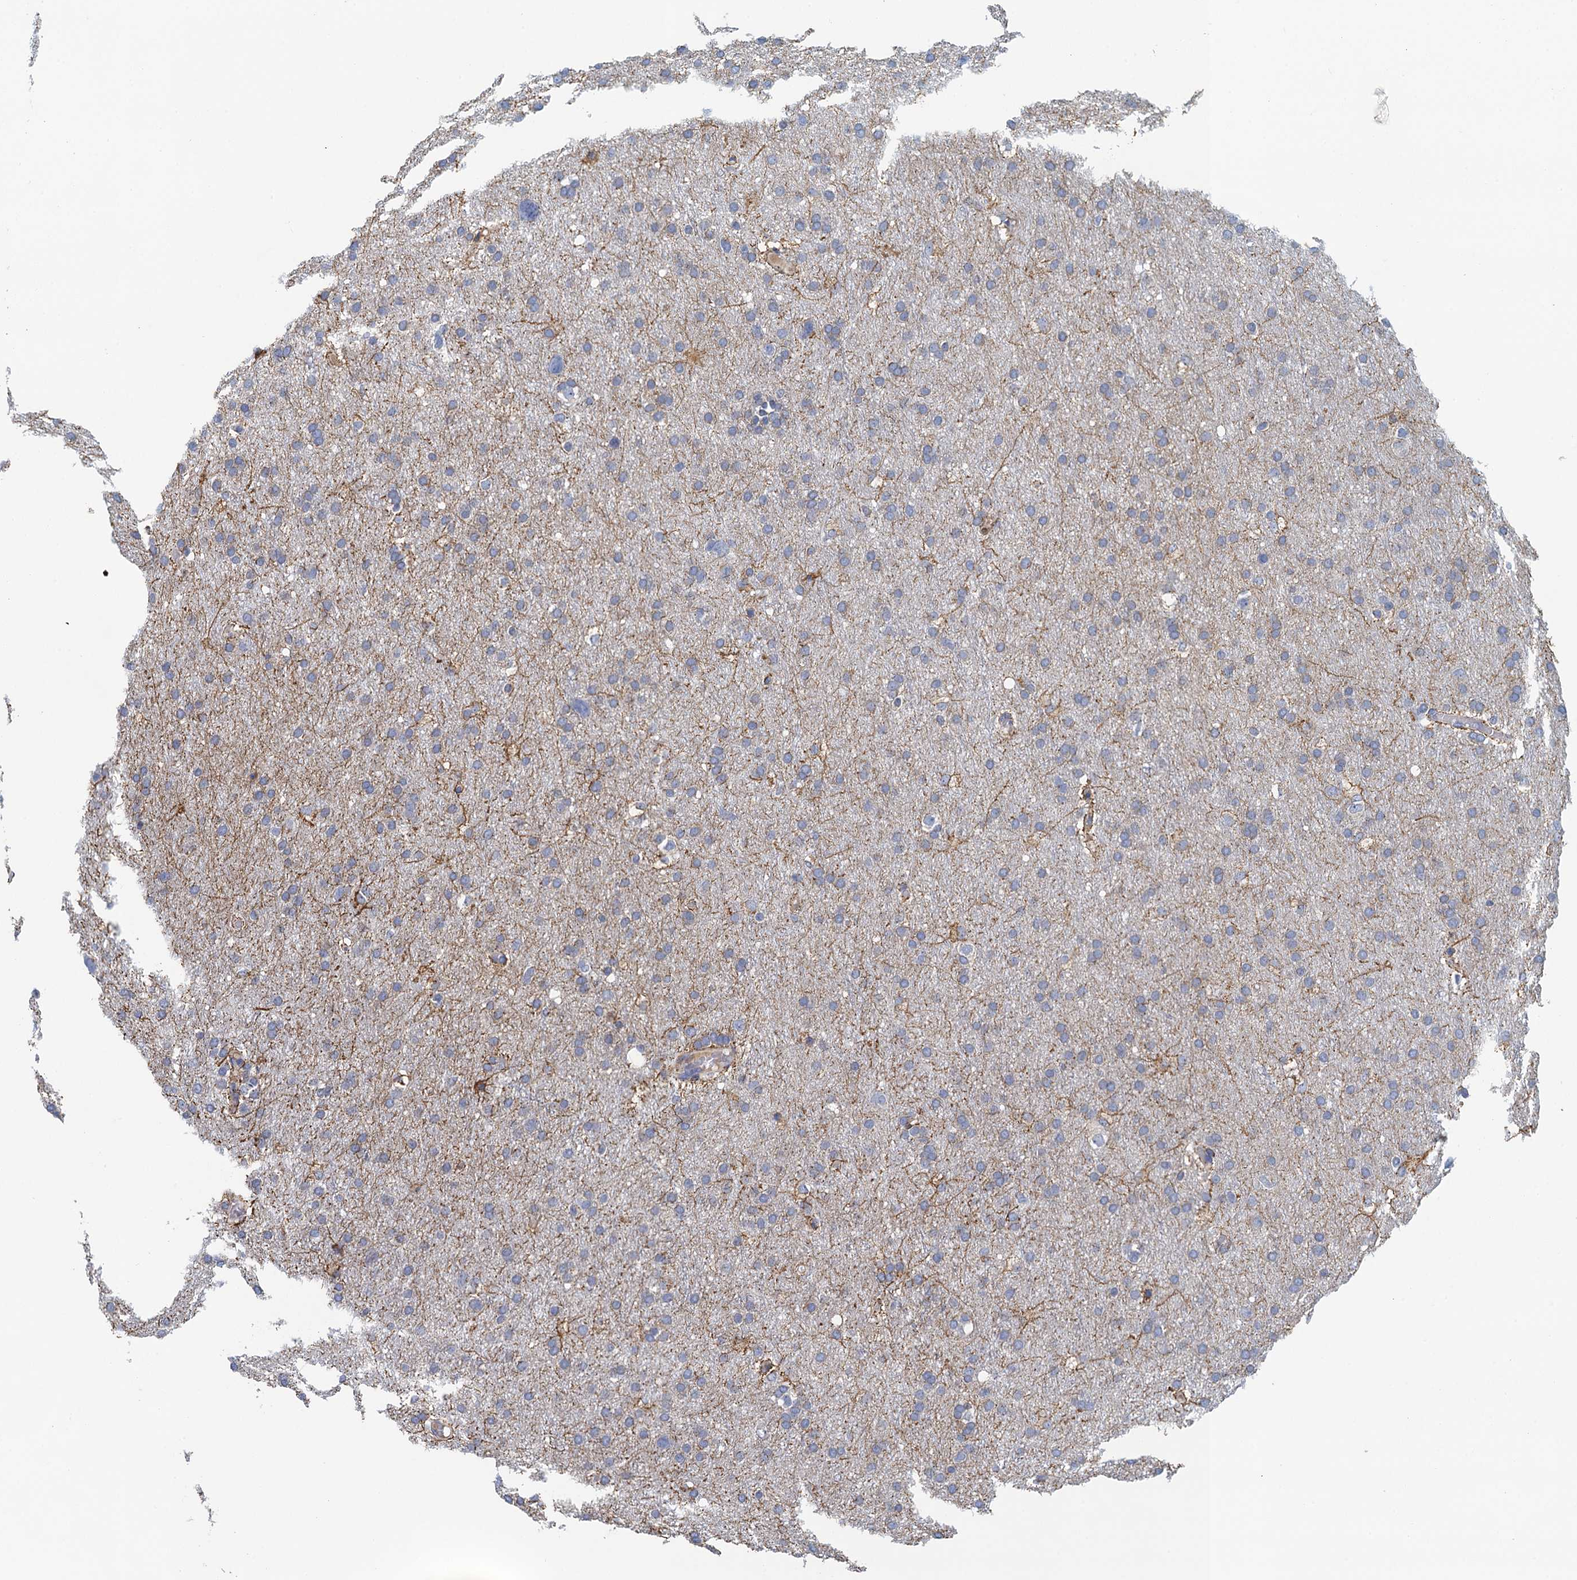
{"staining": {"intensity": "negative", "quantity": "none", "location": "none"}, "tissue": "glioma", "cell_type": "Tumor cells", "image_type": "cancer", "snomed": [{"axis": "morphology", "description": "Glioma, malignant, High grade"}, {"axis": "topography", "description": "Cerebral cortex"}], "caption": "Immunohistochemical staining of human malignant glioma (high-grade) exhibits no significant positivity in tumor cells.", "gene": "TRAF3IP3", "patient": {"sex": "female", "age": 36}}